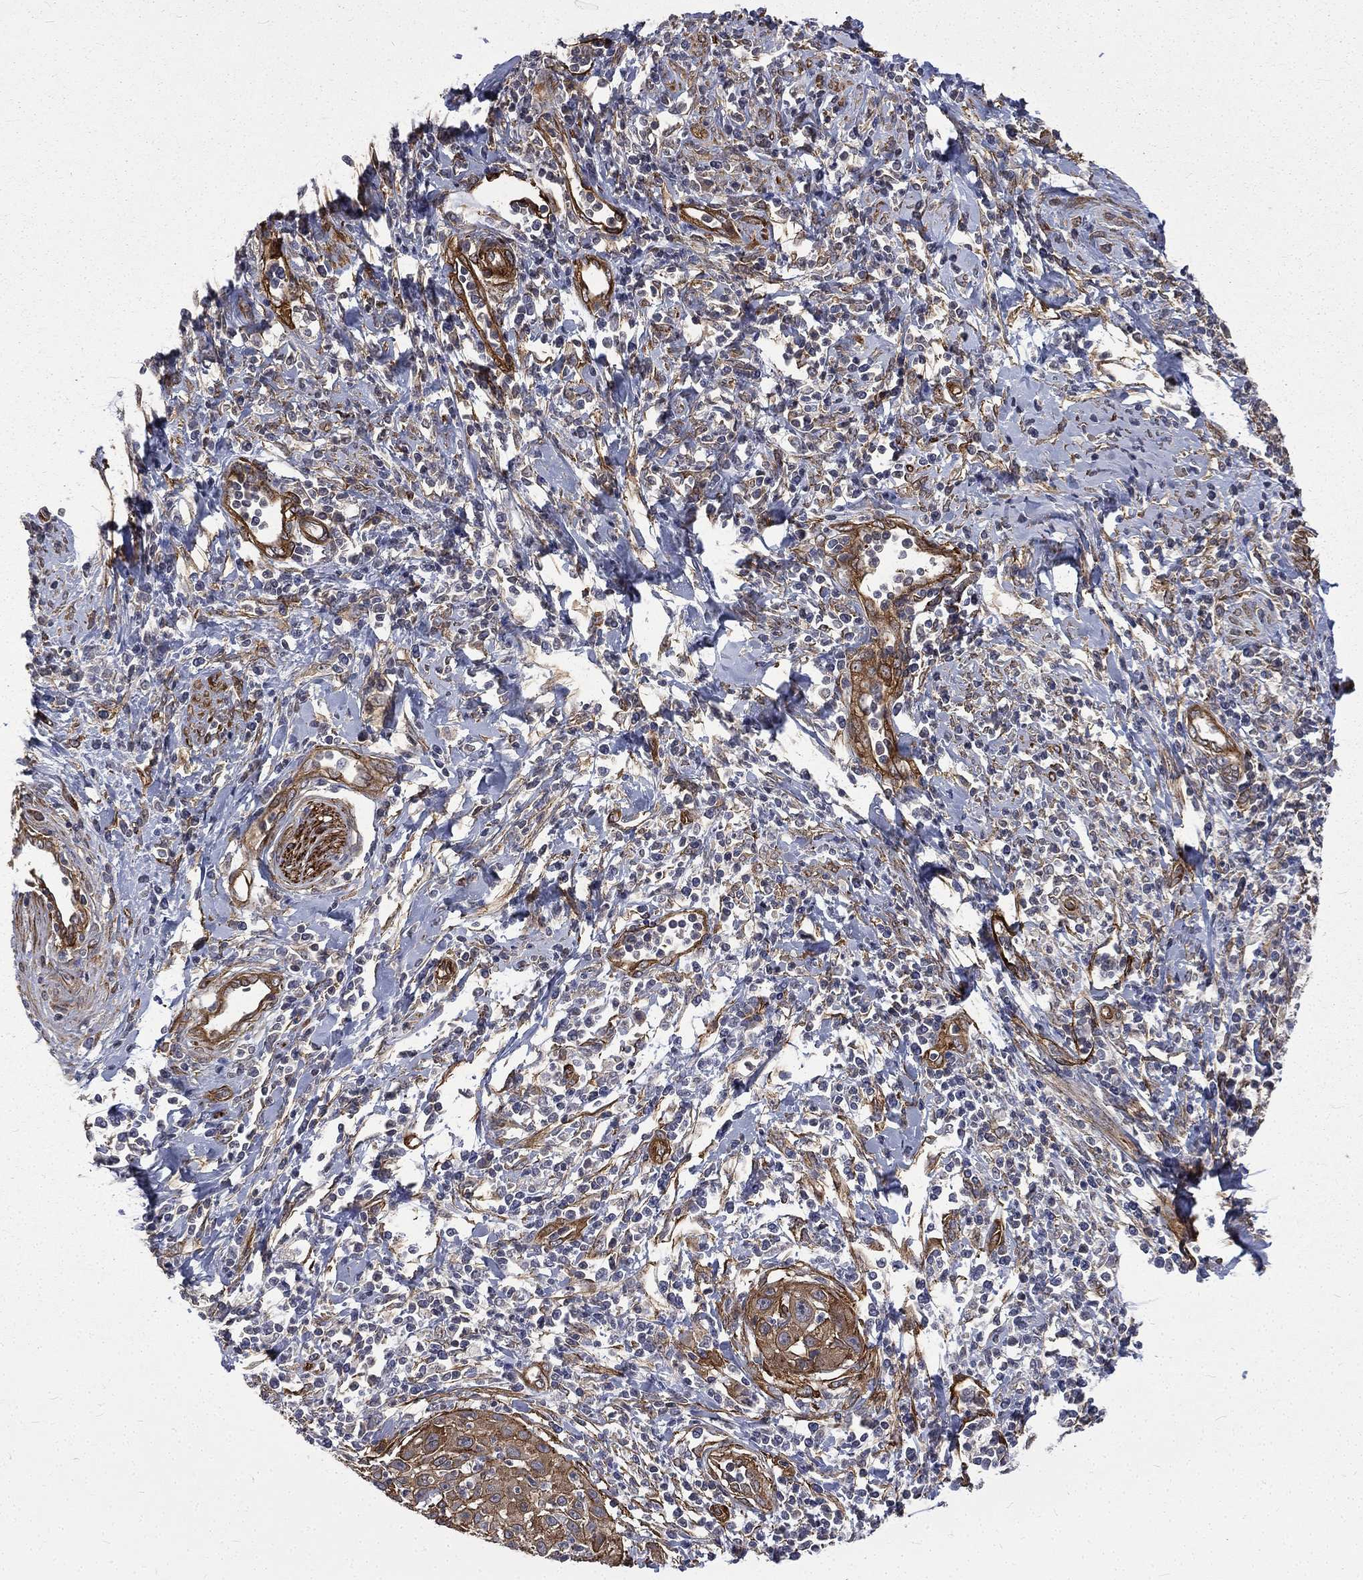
{"staining": {"intensity": "moderate", "quantity": "<25%", "location": "cytoplasmic/membranous"}, "tissue": "cervical cancer", "cell_type": "Tumor cells", "image_type": "cancer", "snomed": [{"axis": "morphology", "description": "Squamous cell carcinoma, NOS"}, {"axis": "topography", "description": "Cervix"}], "caption": "A micrograph of human squamous cell carcinoma (cervical) stained for a protein exhibits moderate cytoplasmic/membranous brown staining in tumor cells. The staining was performed using DAB (3,3'-diaminobenzidine) to visualize the protein expression in brown, while the nuclei were stained in blue with hematoxylin (Magnification: 20x).", "gene": "PPFIBP1", "patient": {"sex": "female", "age": 26}}